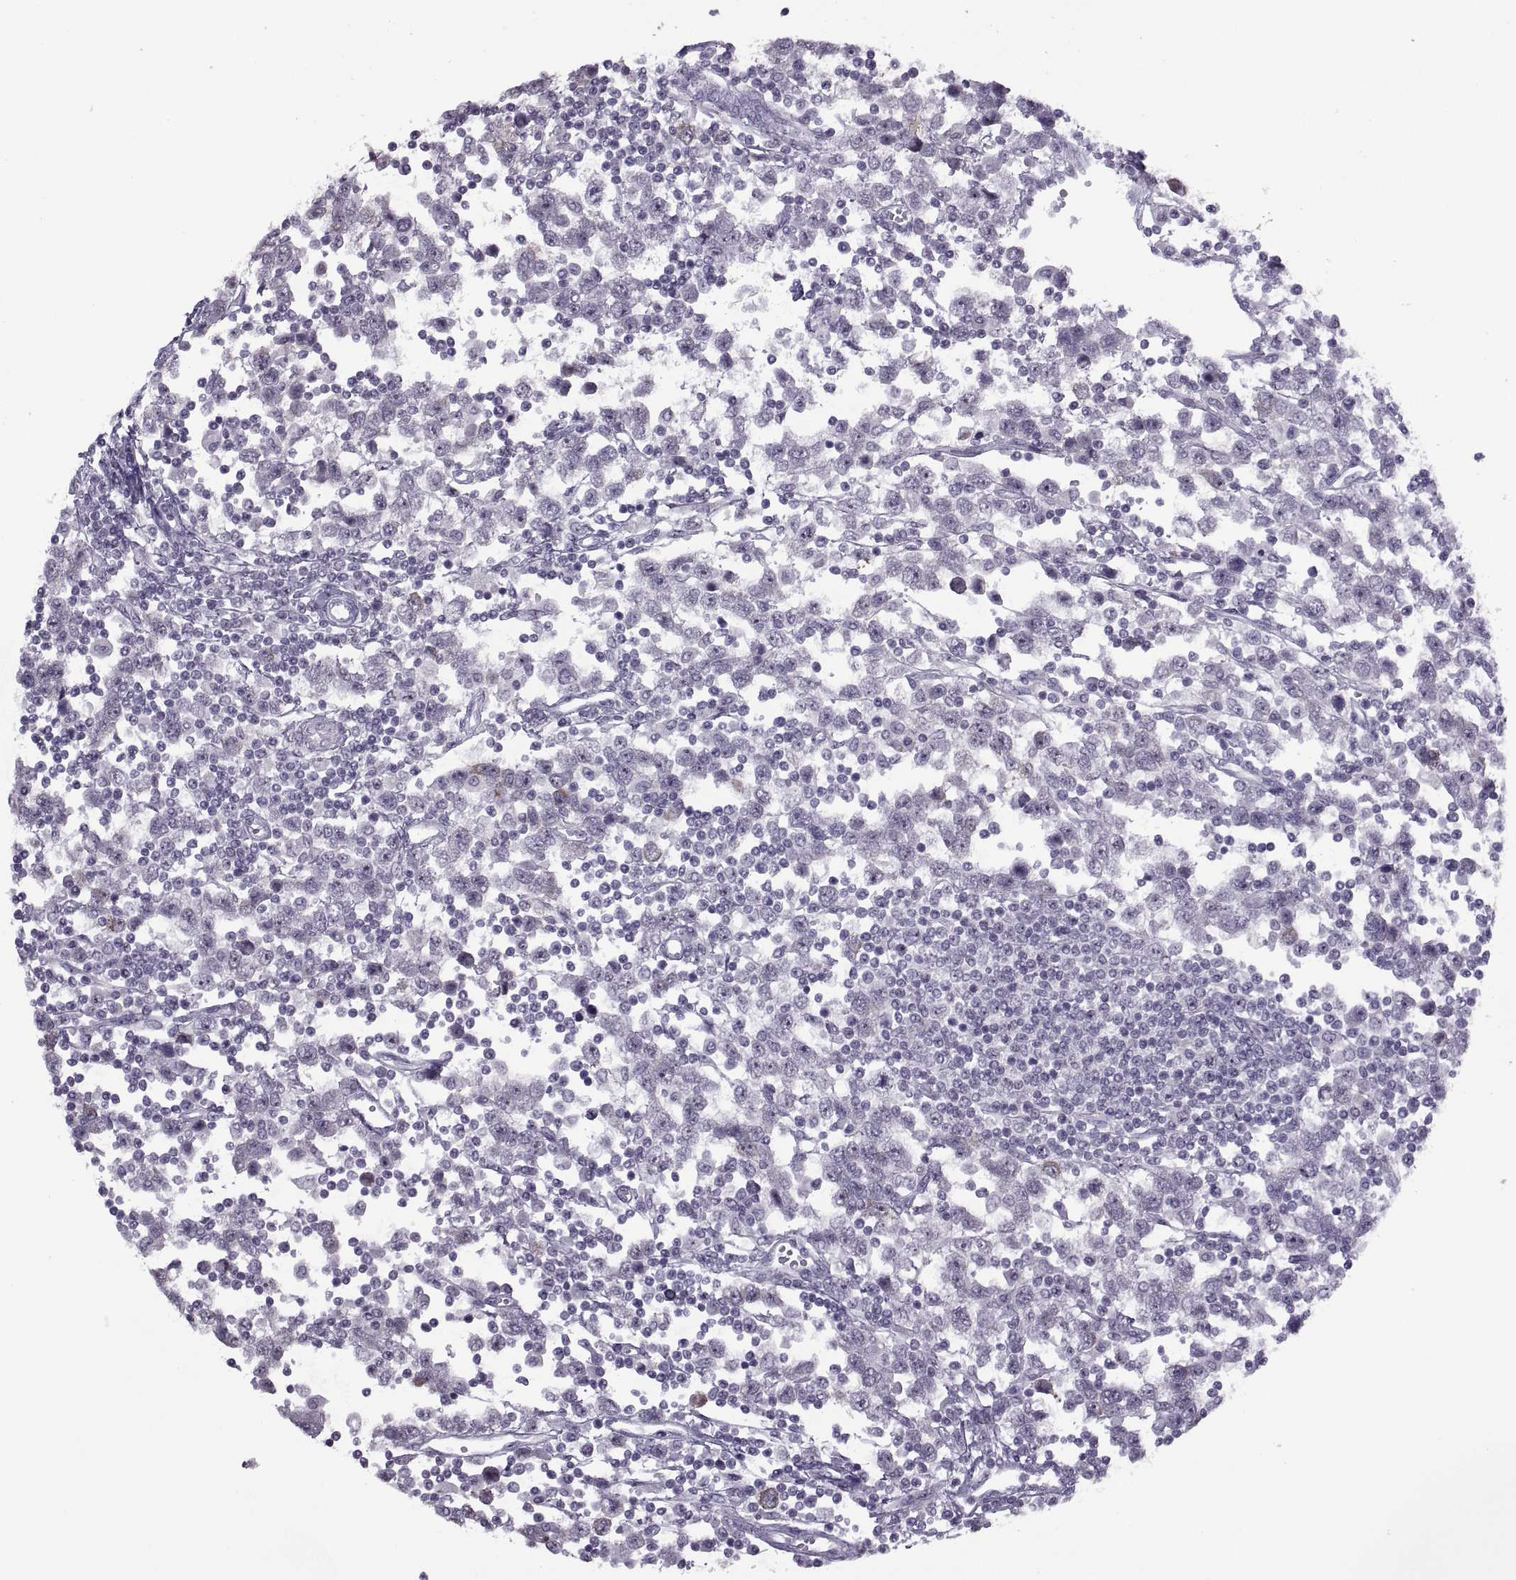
{"staining": {"intensity": "negative", "quantity": "none", "location": "none"}, "tissue": "testis cancer", "cell_type": "Tumor cells", "image_type": "cancer", "snomed": [{"axis": "morphology", "description": "Seminoma, NOS"}, {"axis": "topography", "description": "Testis"}], "caption": "The immunohistochemistry (IHC) image has no significant expression in tumor cells of testis cancer tissue. (Brightfield microscopy of DAB IHC at high magnification).", "gene": "ASIC2", "patient": {"sex": "male", "age": 34}}